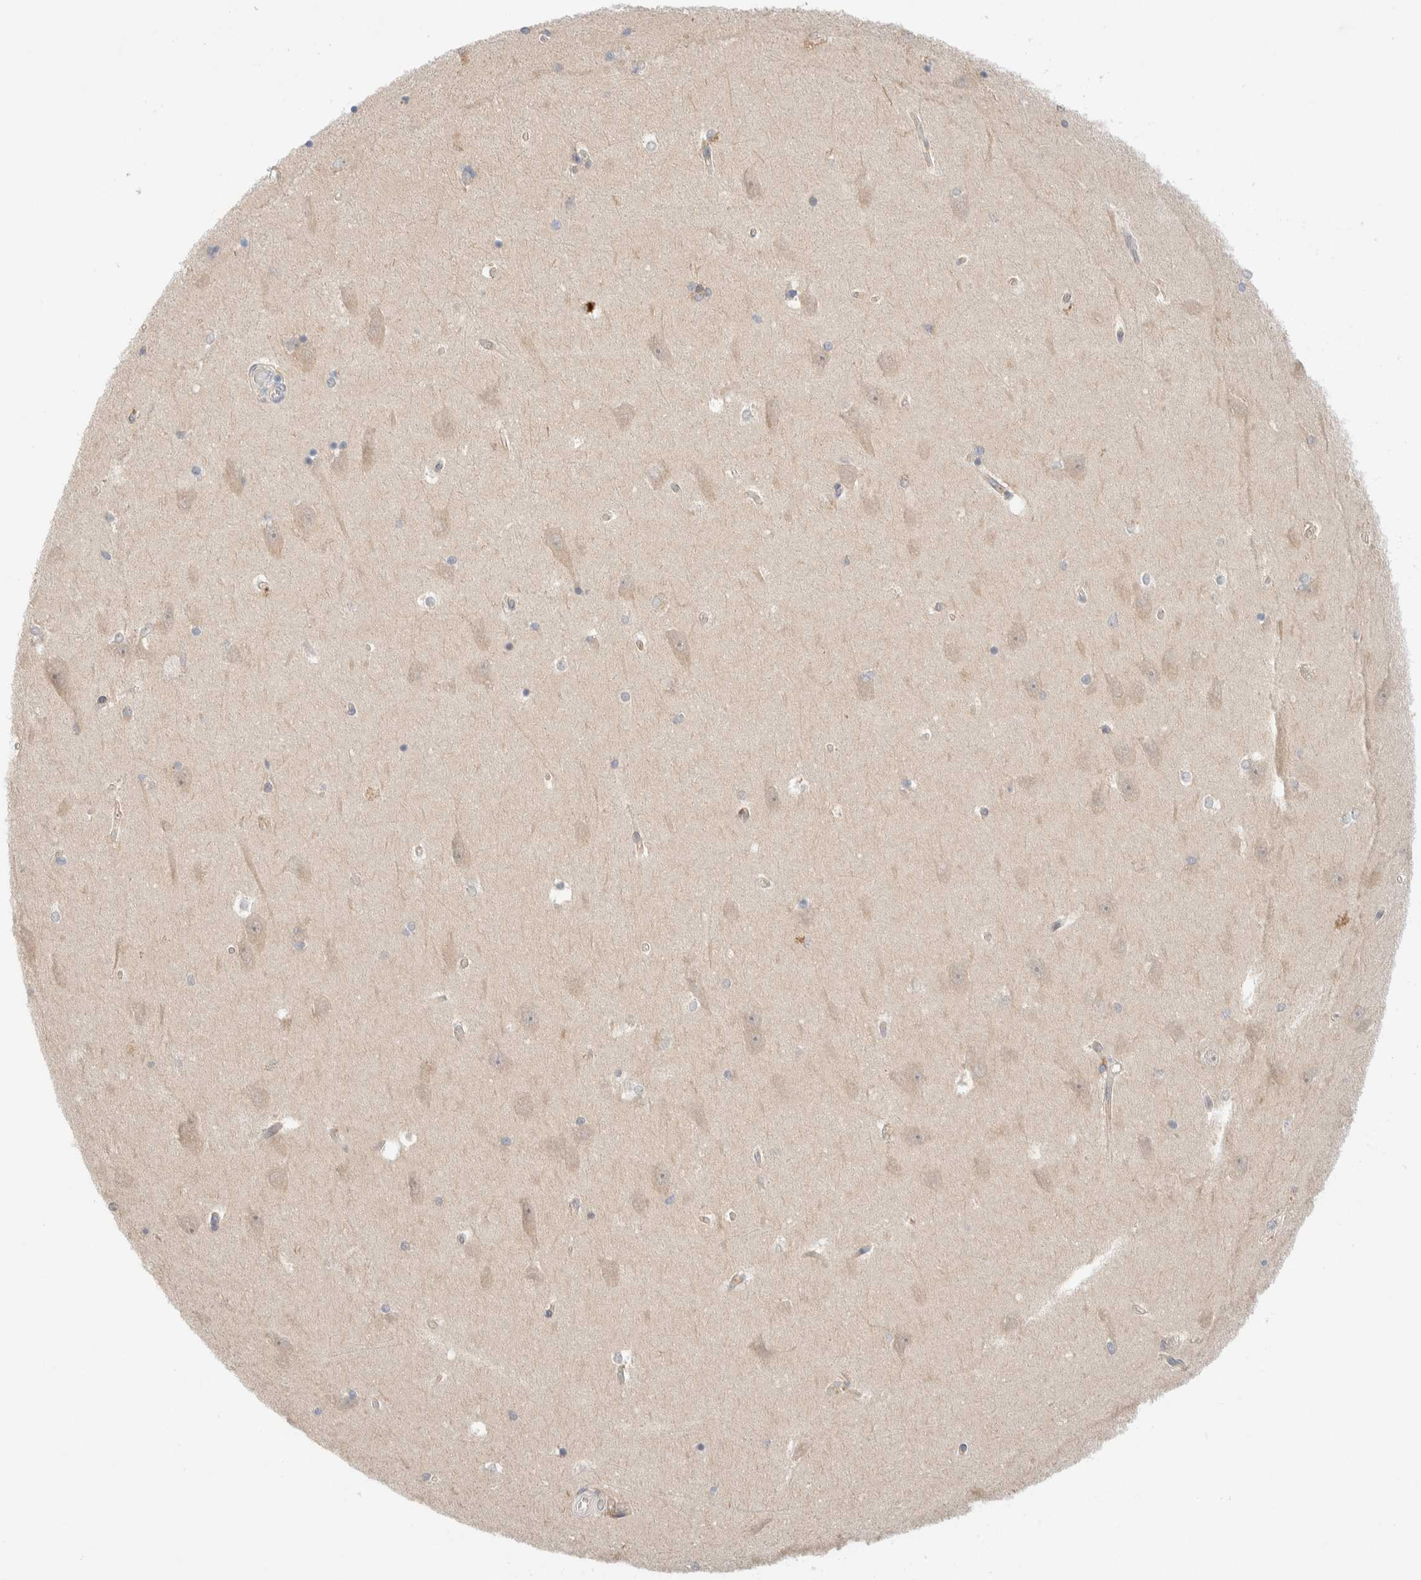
{"staining": {"intensity": "negative", "quantity": "none", "location": "none"}, "tissue": "hippocampus", "cell_type": "Glial cells", "image_type": "normal", "snomed": [{"axis": "morphology", "description": "Normal tissue, NOS"}, {"axis": "topography", "description": "Hippocampus"}], "caption": "There is no significant staining in glial cells of hippocampus. (Stains: DAB immunohistochemistry with hematoxylin counter stain, Microscopy: brightfield microscopy at high magnification).", "gene": "CHKA", "patient": {"sex": "male", "age": 45}}